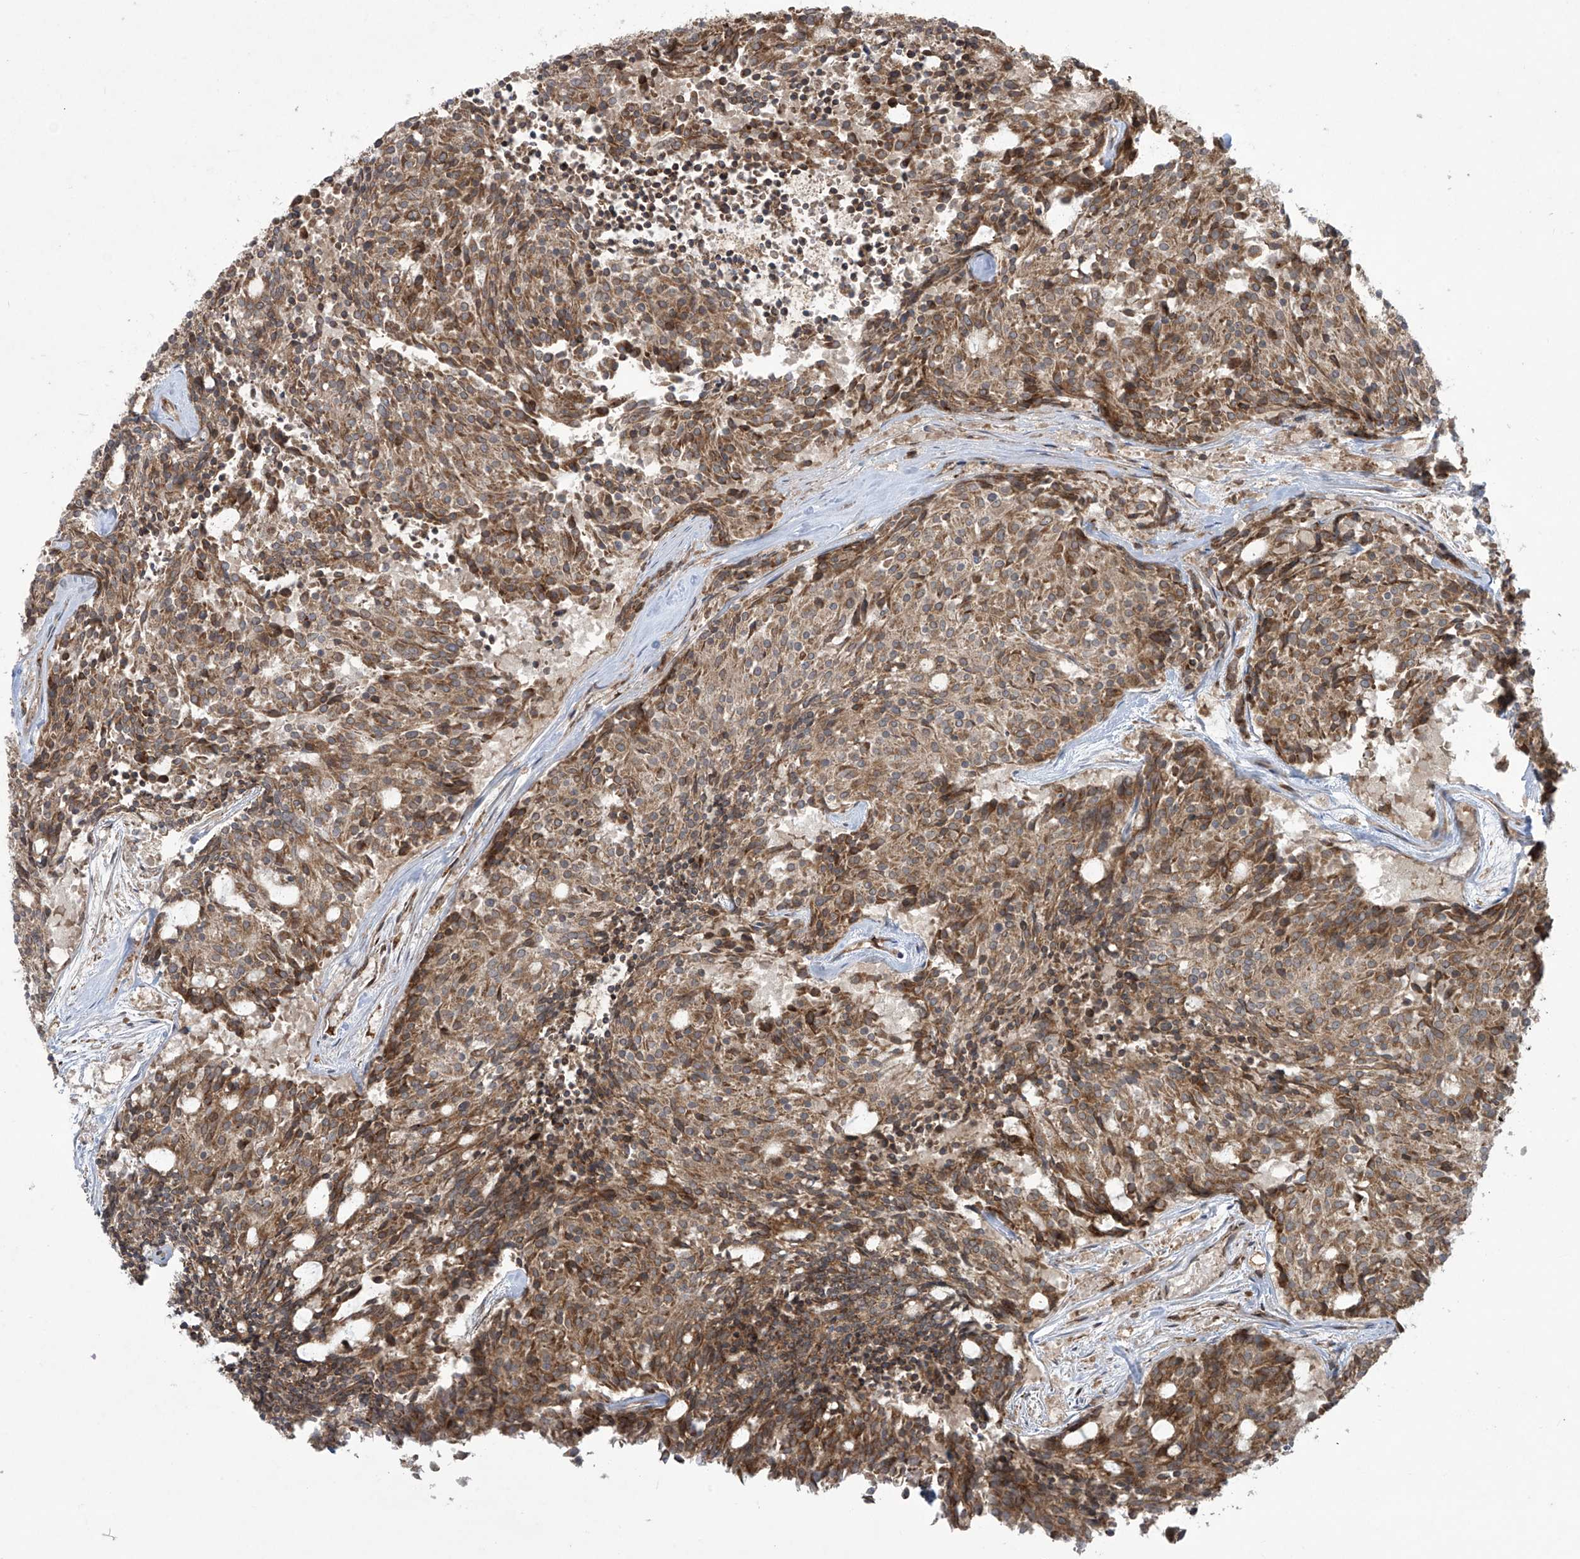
{"staining": {"intensity": "moderate", "quantity": ">75%", "location": "cytoplasmic/membranous"}, "tissue": "carcinoid", "cell_type": "Tumor cells", "image_type": "cancer", "snomed": [{"axis": "morphology", "description": "Carcinoid, malignant, NOS"}, {"axis": "topography", "description": "Pancreas"}], "caption": "Tumor cells exhibit moderate cytoplasmic/membranous expression in approximately >75% of cells in malignant carcinoid.", "gene": "PPAT", "patient": {"sex": "female", "age": 54}}